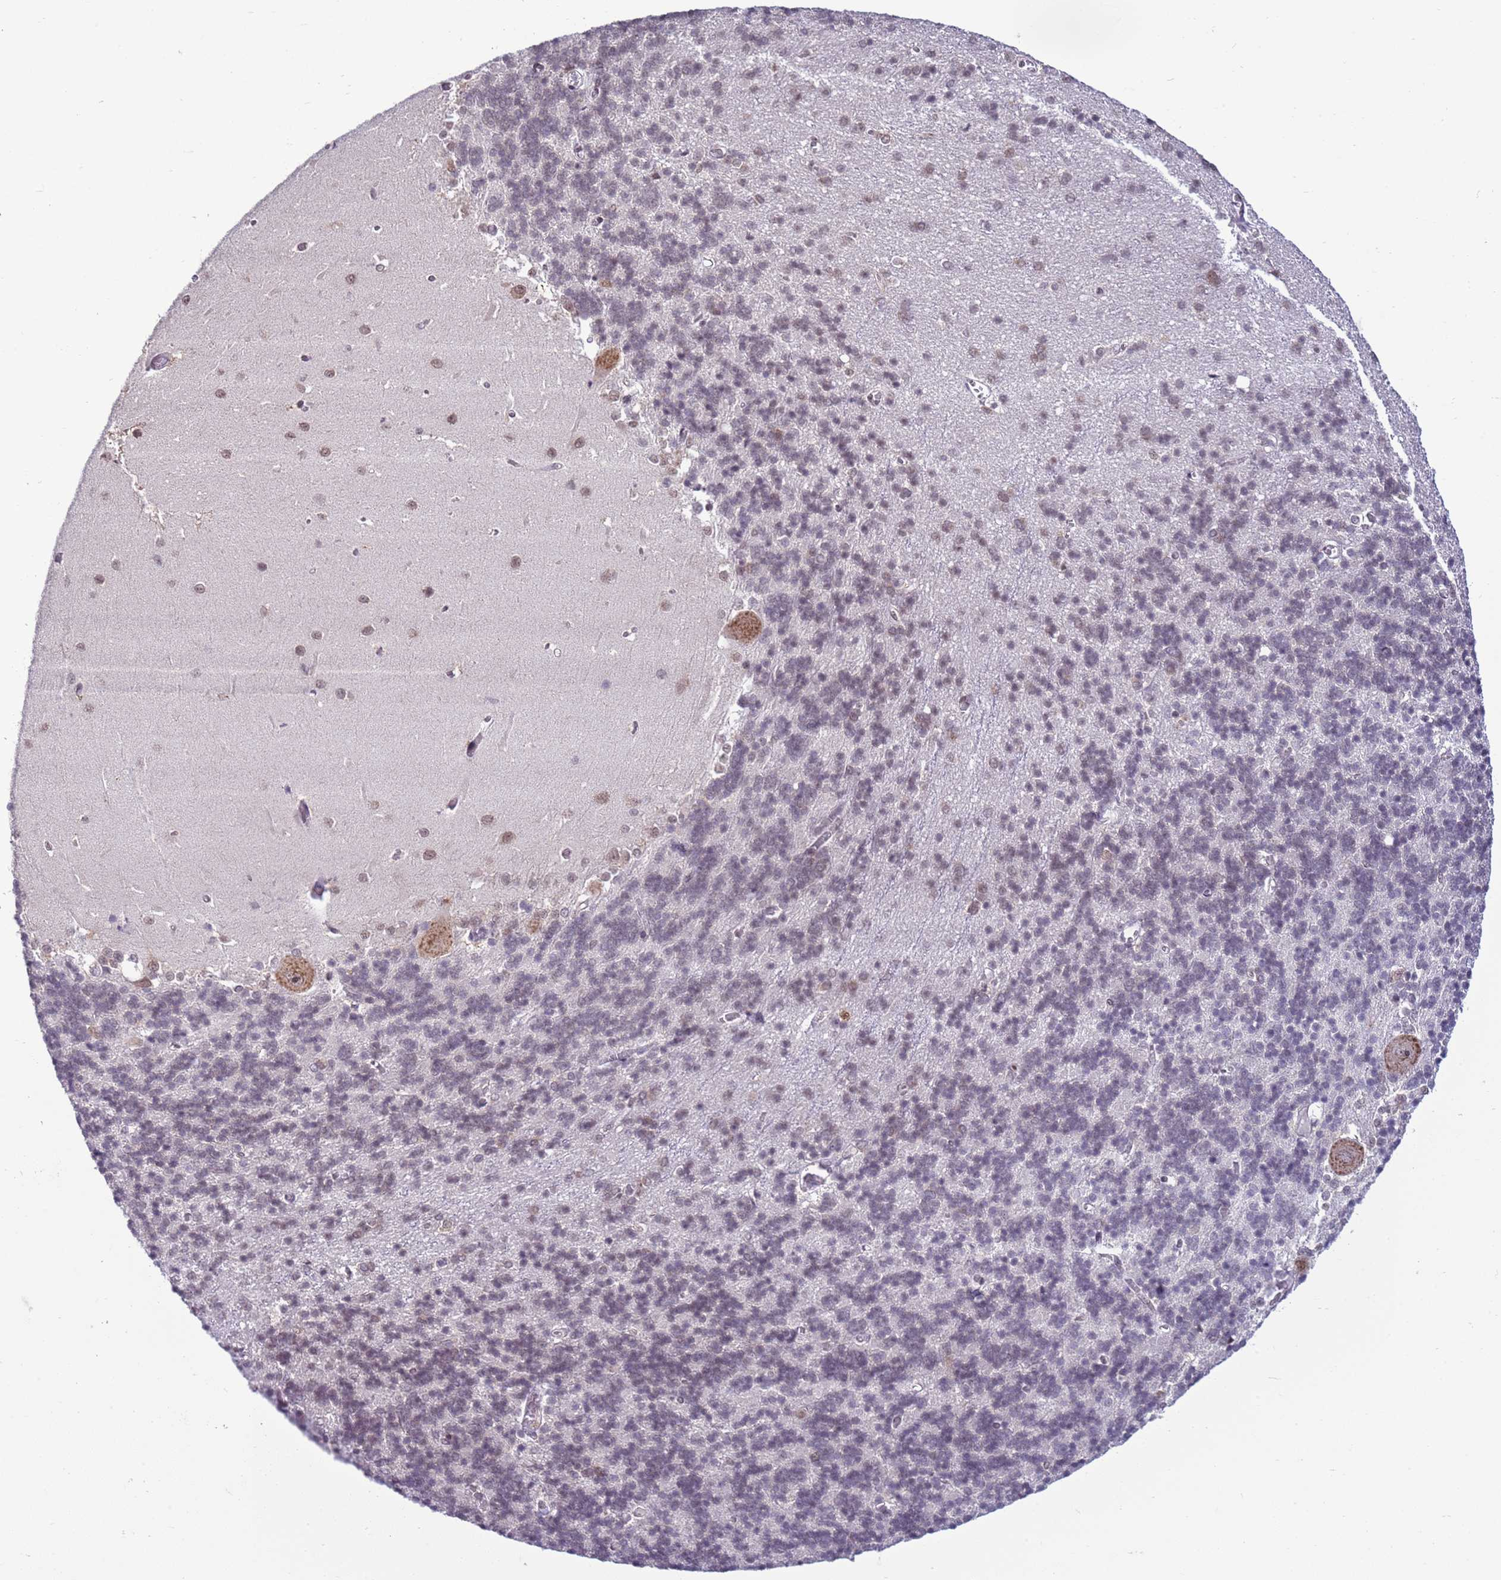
{"staining": {"intensity": "weak", "quantity": "25%-75%", "location": "nuclear"}, "tissue": "cerebellum", "cell_type": "Cells in granular layer", "image_type": "normal", "snomed": [{"axis": "morphology", "description": "Normal tissue, NOS"}, {"axis": "topography", "description": "Cerebellum"}], "caption": "Cells in granular layer show weak nuclear positivity in about 25%-75% of cells in unremarkable cerebellum.", "gene": "PRPF6", "patient": {"sex": "male", "age": 37}}